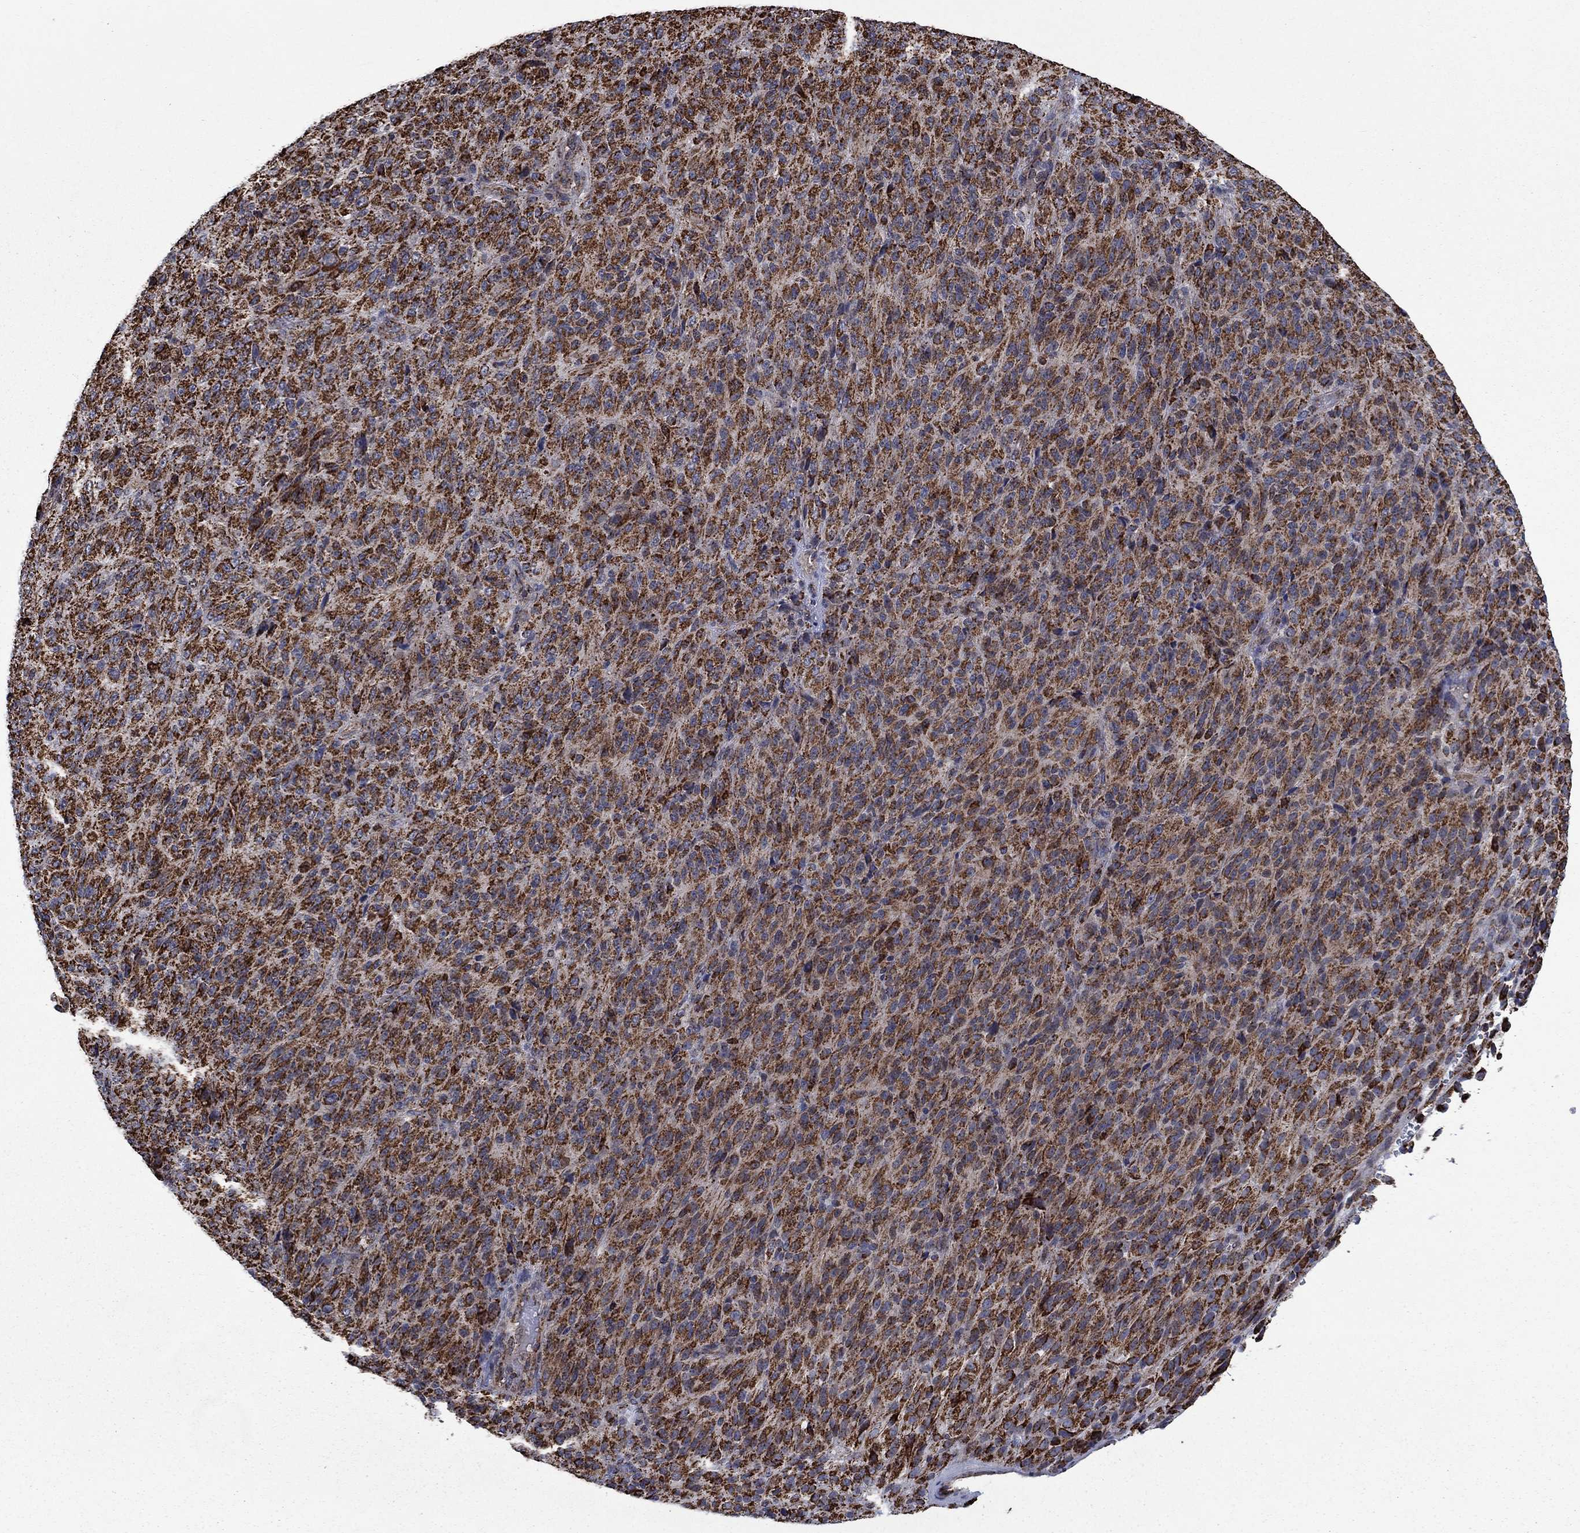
{"staining": {"intensity": "strong", "quantity": ">75%", "location": "cytoplasmic/membranous"}, "tissue": "melanoma", "cell_type": "Tumor cells", "image_type": "cancer", "snomed": [{"axis": "morphology", "description": "Malignant melanoma, Metastatic site"}, {"axis": "topography", "description": "Brain"}], "caption": "Immunohistochemical staining of human melanoma shows high levels of strong cytoplasmic/membranous protein positivity in approximately >75% of tumor cells. The staining is performed using DAB brown chromogen to label protein expression. The nuclei are counter-stained blue using hematoxylin.", "gene": "MOAP1", "patient": {"sex": "female", "age": 56}}